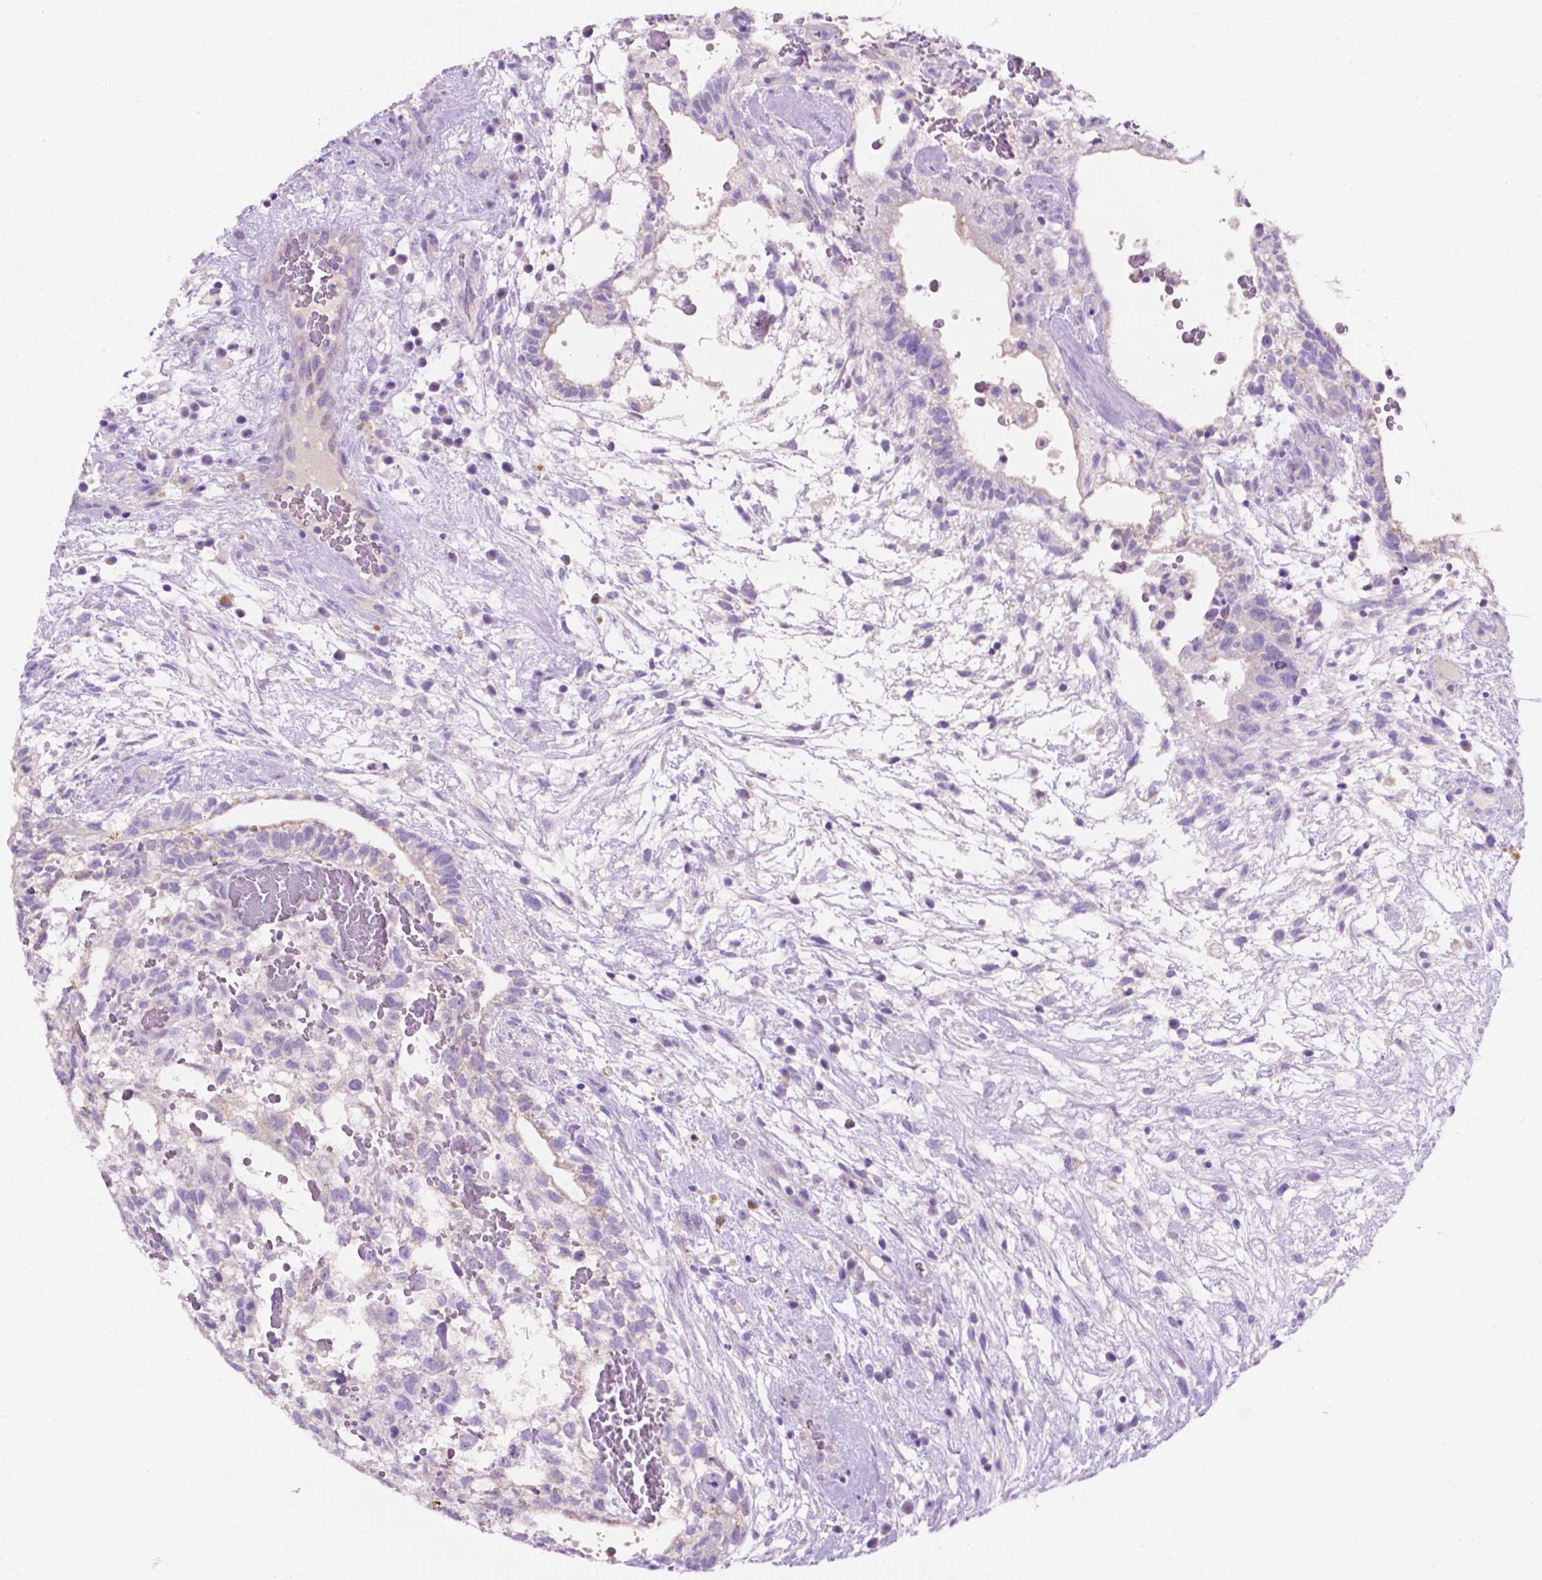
{"staining": {"intensity": "negative", "quantity": "none", "location": "none"}, "tissue": "testis cancer", "cell_type": "Tumor cells", "image_type": "cancer", "snomed": [{"axis": "morphology", "description": "Normal tissue, NOS"}, {"axis": "morphology", "description": "Carcinoma, Embryonal, NOS"}, {"axis": "topography", "description": "Testis"}], "caption": "IHC photomicrograph of human embryonal carcinoma (testis) stained for a protein (brown), which reveals no positivity in tumor cells.", "gene": "CEACAM7", "patient": {"sex": "male", "age": 32}}